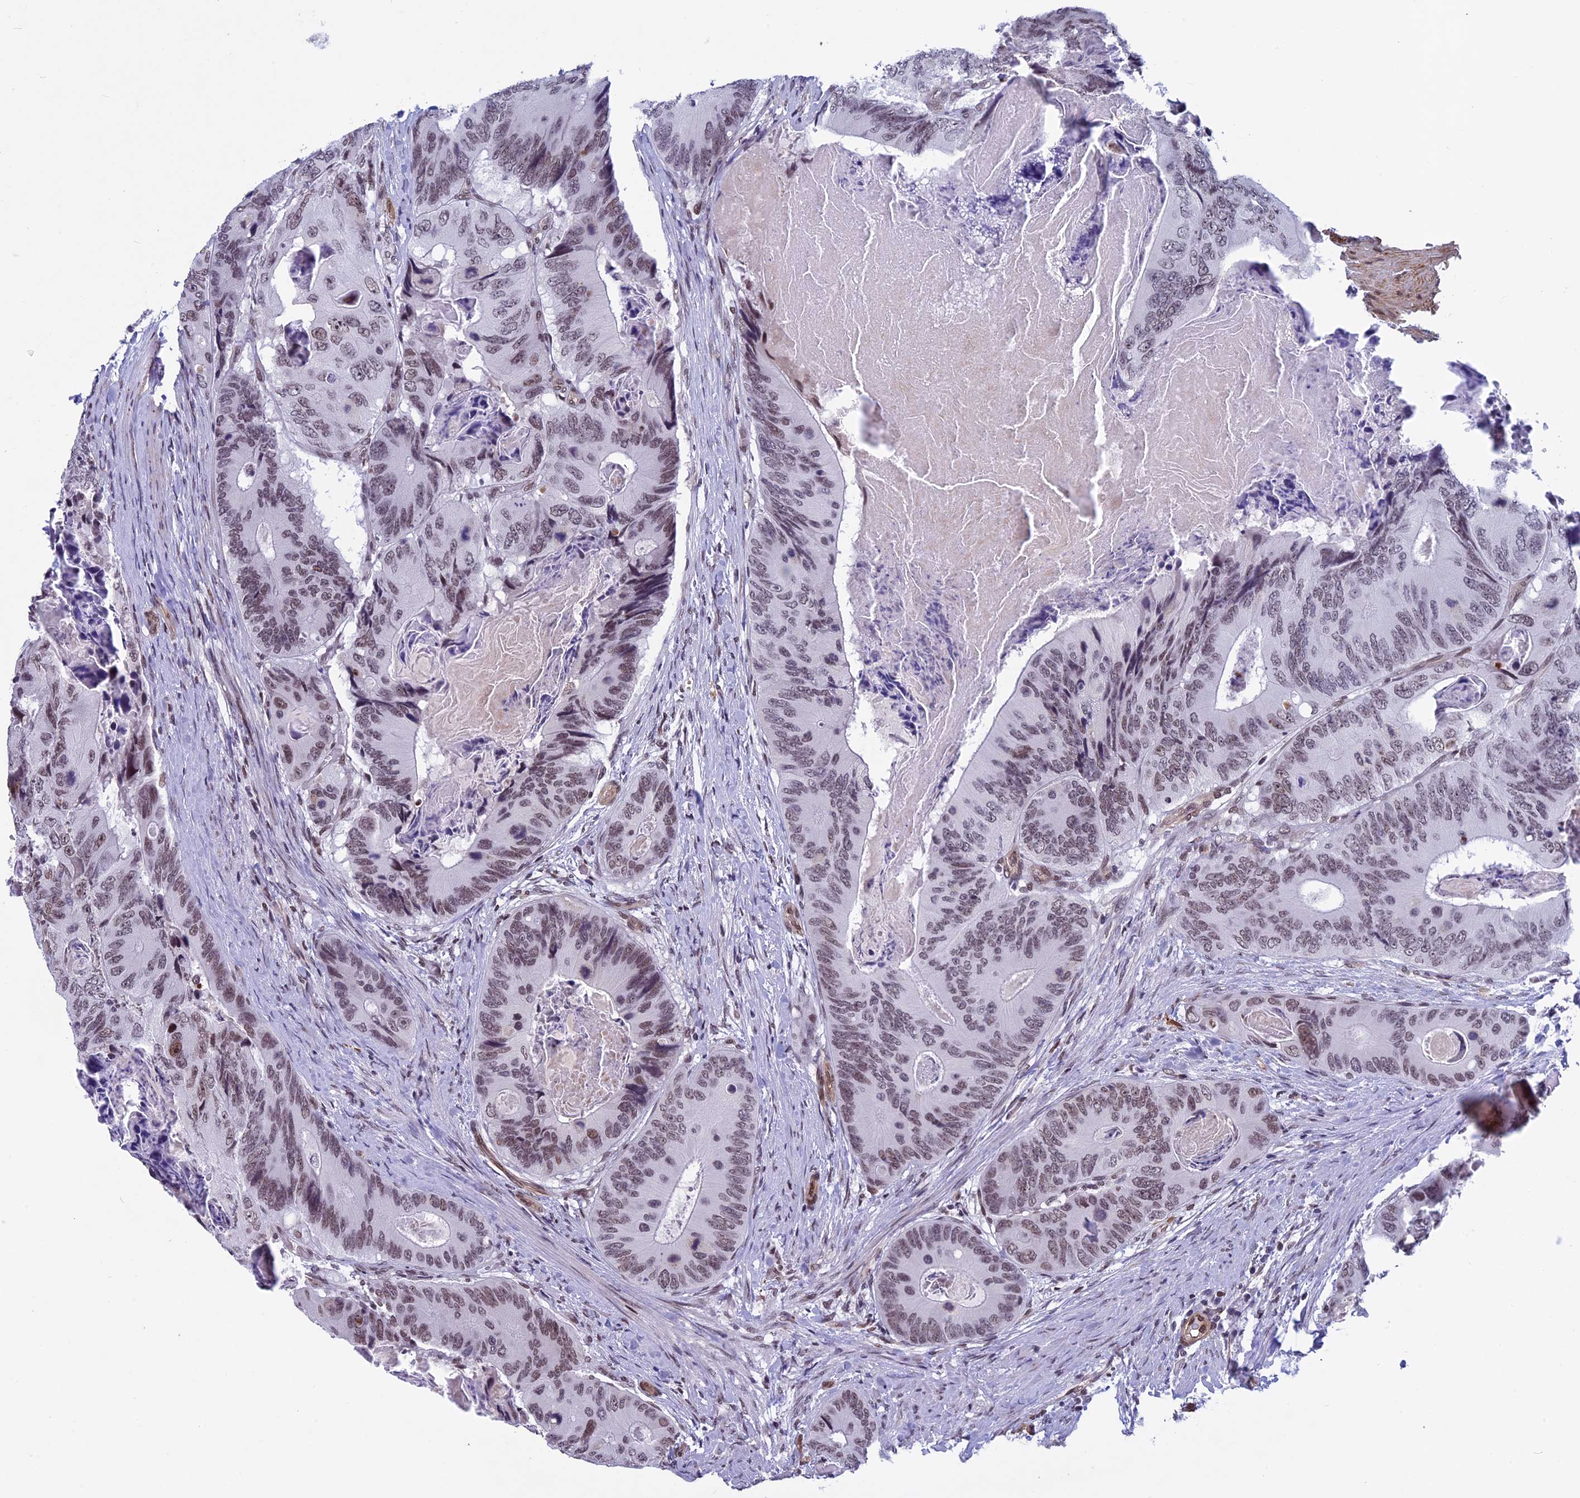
{"staining": {"intensity": "moderate", "quantity": ">75%", "location": "nuclear"}, "tissue": "colorectal cancer", "cell_type": "Tumor cells", "image_type": "cancer", "snomed": [{"axis": "morphology", "description": "Adenocarcinoma, NOS"}, {"axis": "topography", "description": "Colon"}], "caption": "High-power microscopy captured an immunohistochemistry (IHC) histopathology image of colorectal adenocarcinoma, revealing moderate nuclear positivity in approximately >75% of tumor cells. (Stains: DAB (3,3'-diaminobenzidine) in brown, nuclei in blue, Microscopy: brightfield microscopy at high magnification).", "gene": "NIPBL", "patient": {"sex": "male", "age": 84}}